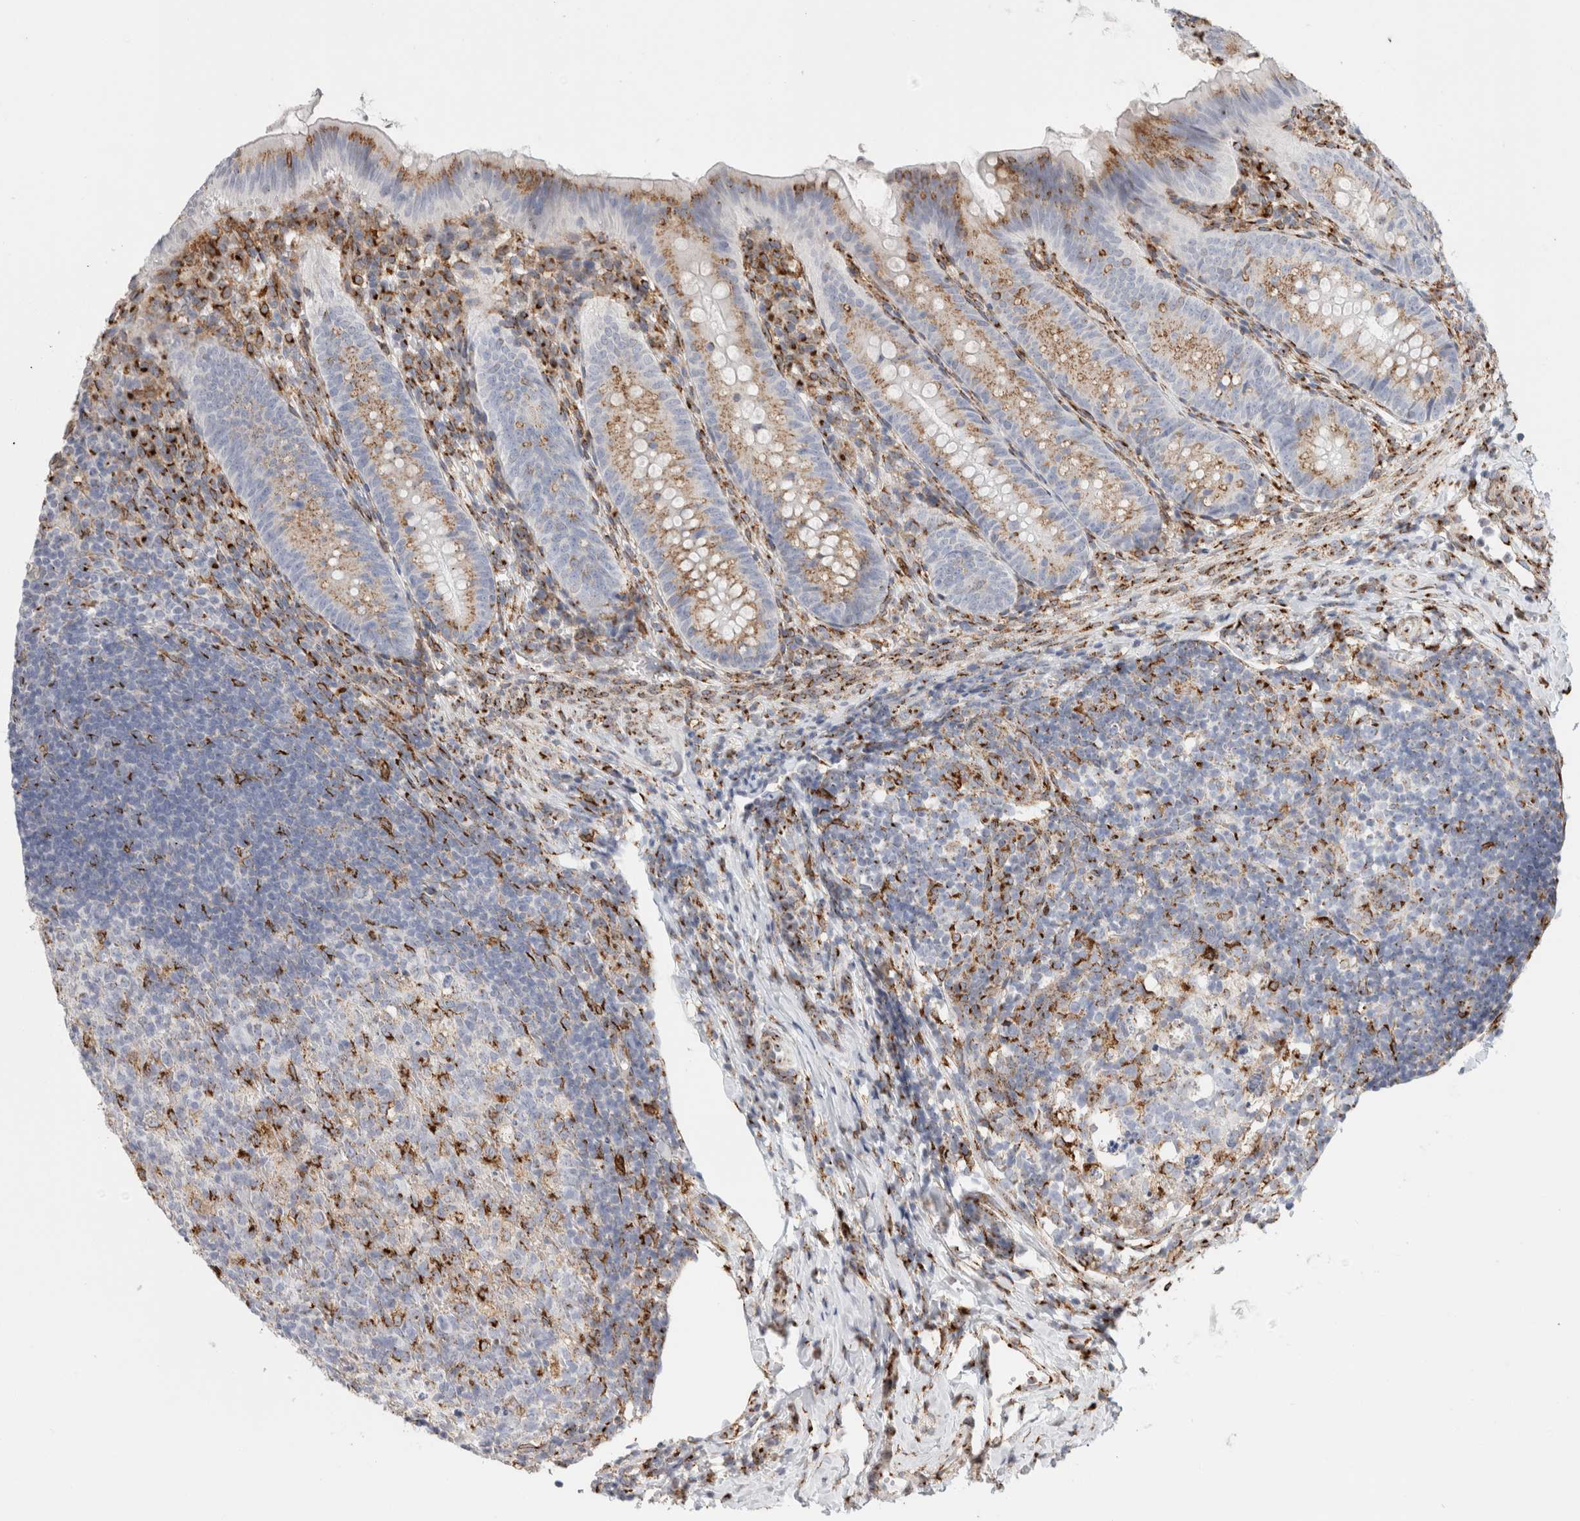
{"staining": {"intensity": "weak", "quantity": ">75%", "location": "cytoplasmic/membranous"}, "tissue": "appendix", "cell_type": "Glandular cells", "image_type": "normal", "snomed": [{"axis": "morphology", "description": "Normal tissue, NOS"}, {"axis": "topography", "description": "Appendix"}], "caption": "A brown stain labels weak cytoplasmic/membranous expression of a protein in glandular cells of normal appendix.", "gene": "MCFD2", "patient": {"sex": "male", "age": 1}}